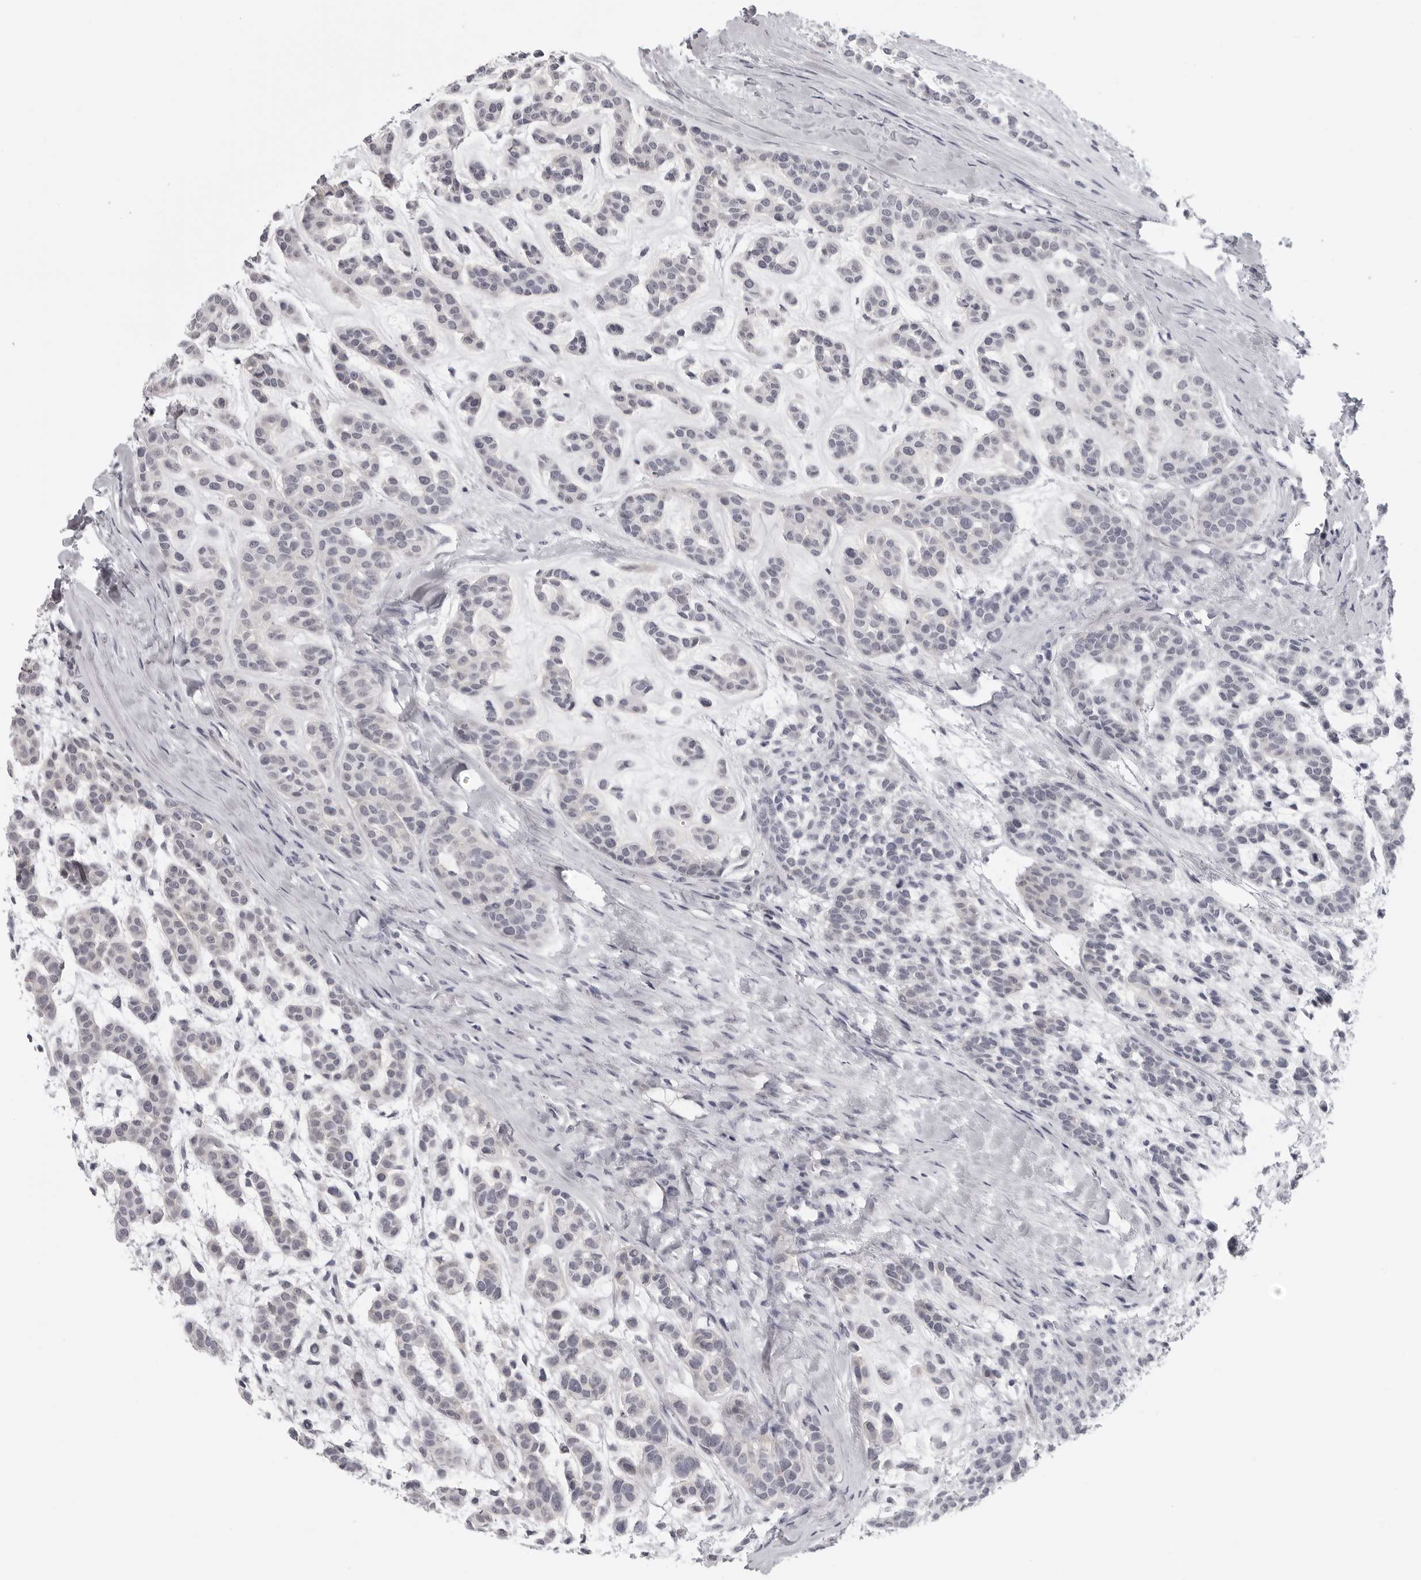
{"staining": {"intensity": "negative", "quantity": "none", "location": "none"}, "tissue": "head and neck cancer", "cell_type": "Tumor cells", "image_type": "cancer", "snomed": [{"axis": "morphology", "description": "Adenocarcinoma, NOS"}, {"axis": "morphology", "description": "Adenoma, NOS"}, {"axis": "topography", "description": "Head-Neck"}], "caption": "There is no significant expression in tumor cells of adenoma (head and neck). (Stains: DAB IHC with hematoxylin counter stain, Microscopy: brightfield microscopy at high magnification).", "gene": "DNALI1", "patient": {"sex": "female", "age": 55}}